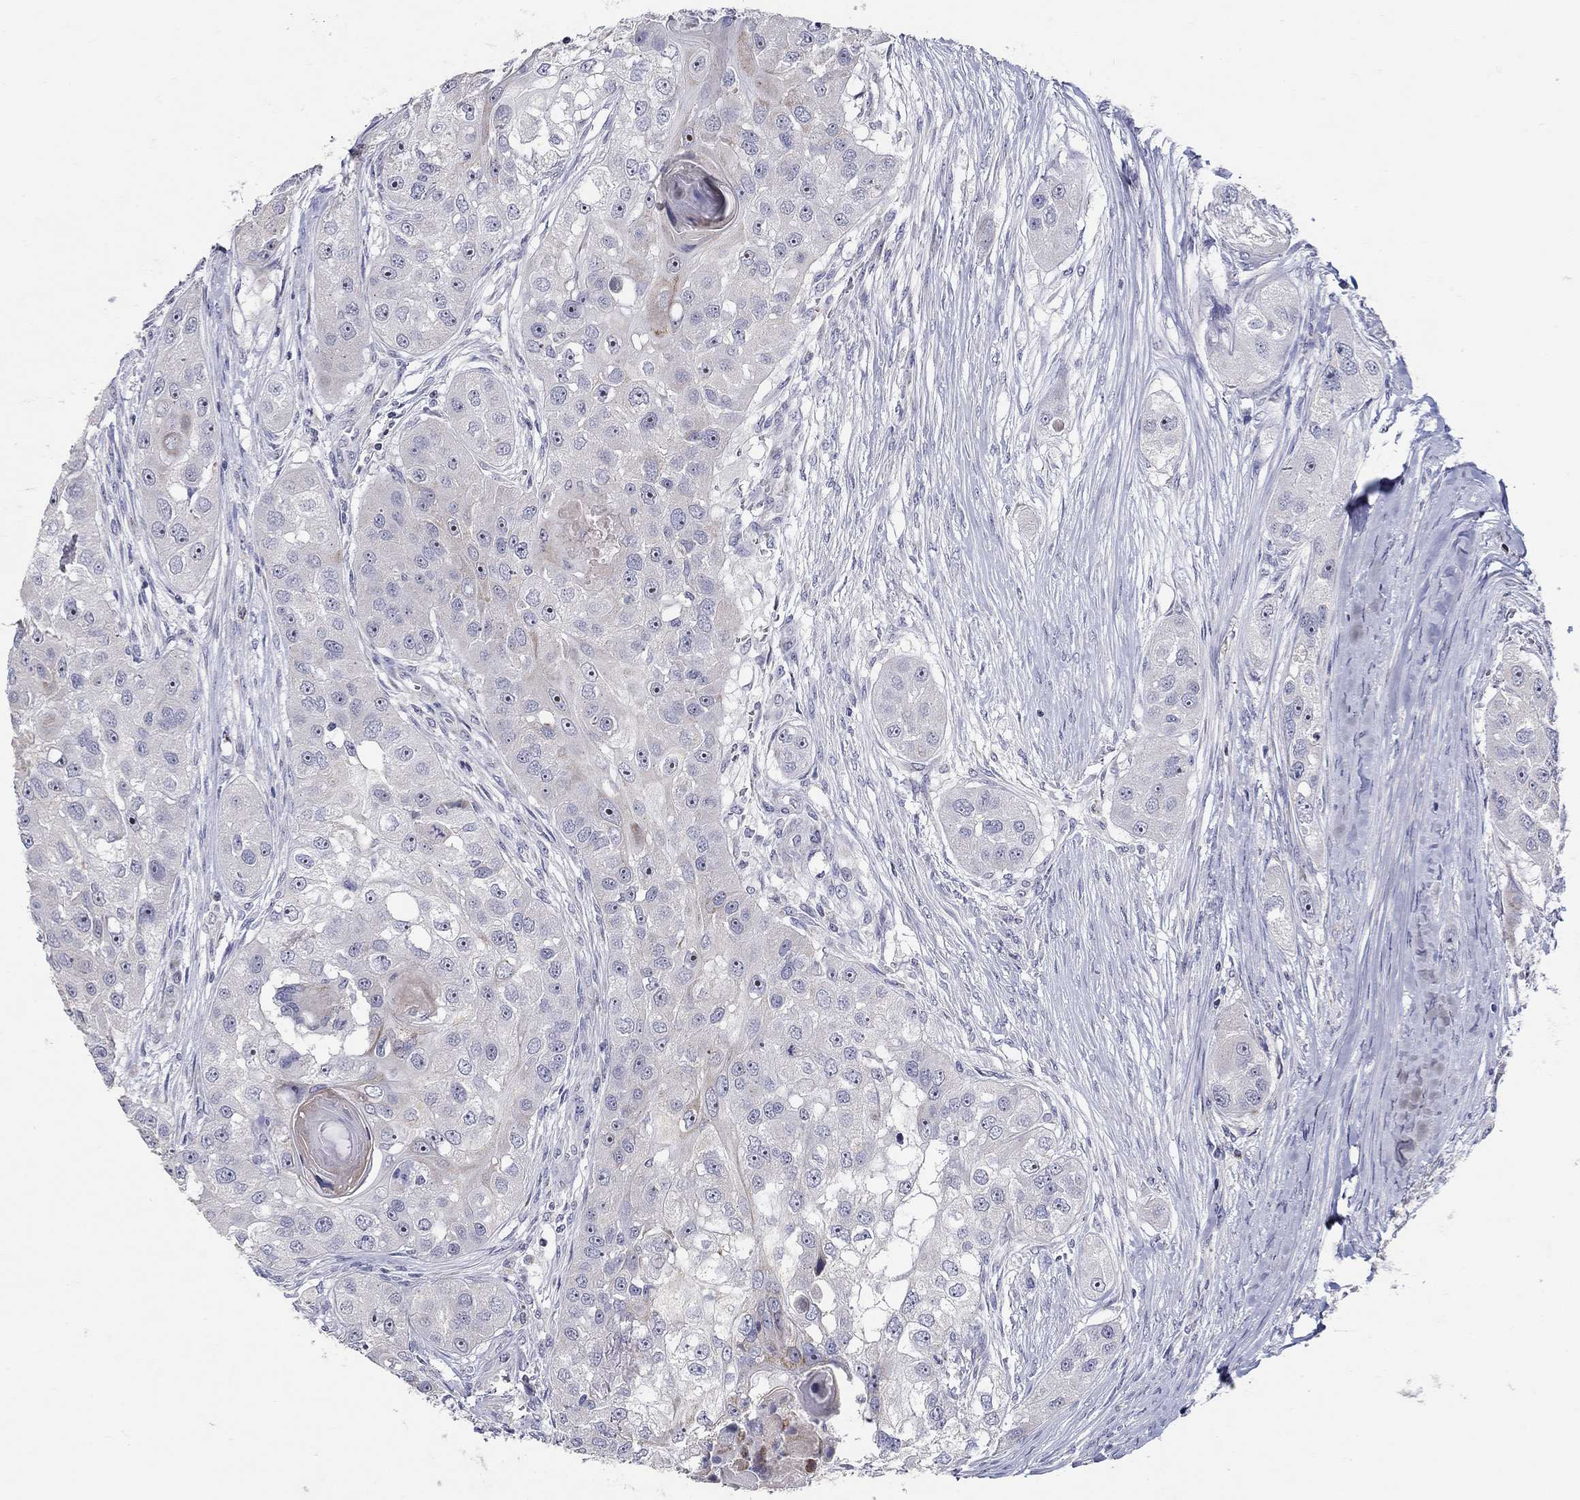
{"staining": {"intensity": "negative", "quantity": "none", "location": "none"}, "tissue": "head and neck cancer", "cell_type": "Tumor cells", "image_type": "cancer", "snomed": [{"axis": "morphology", "description": "Normal tissue, NOS"}, {"axis": "morphology", "description": "Squamous cell carcinoma, NOS"}, {"axis": "topography", "description": "Skeletal muscle"}, {"axis": "topography", "description": "Head-Neck"}], "caption": "Human head and neck cancer stained for a protein using immunohistochemistry reveals no staining in tumor cells.", "gene": "HMX2", "patient": {"sex": "male", "age": 51}}